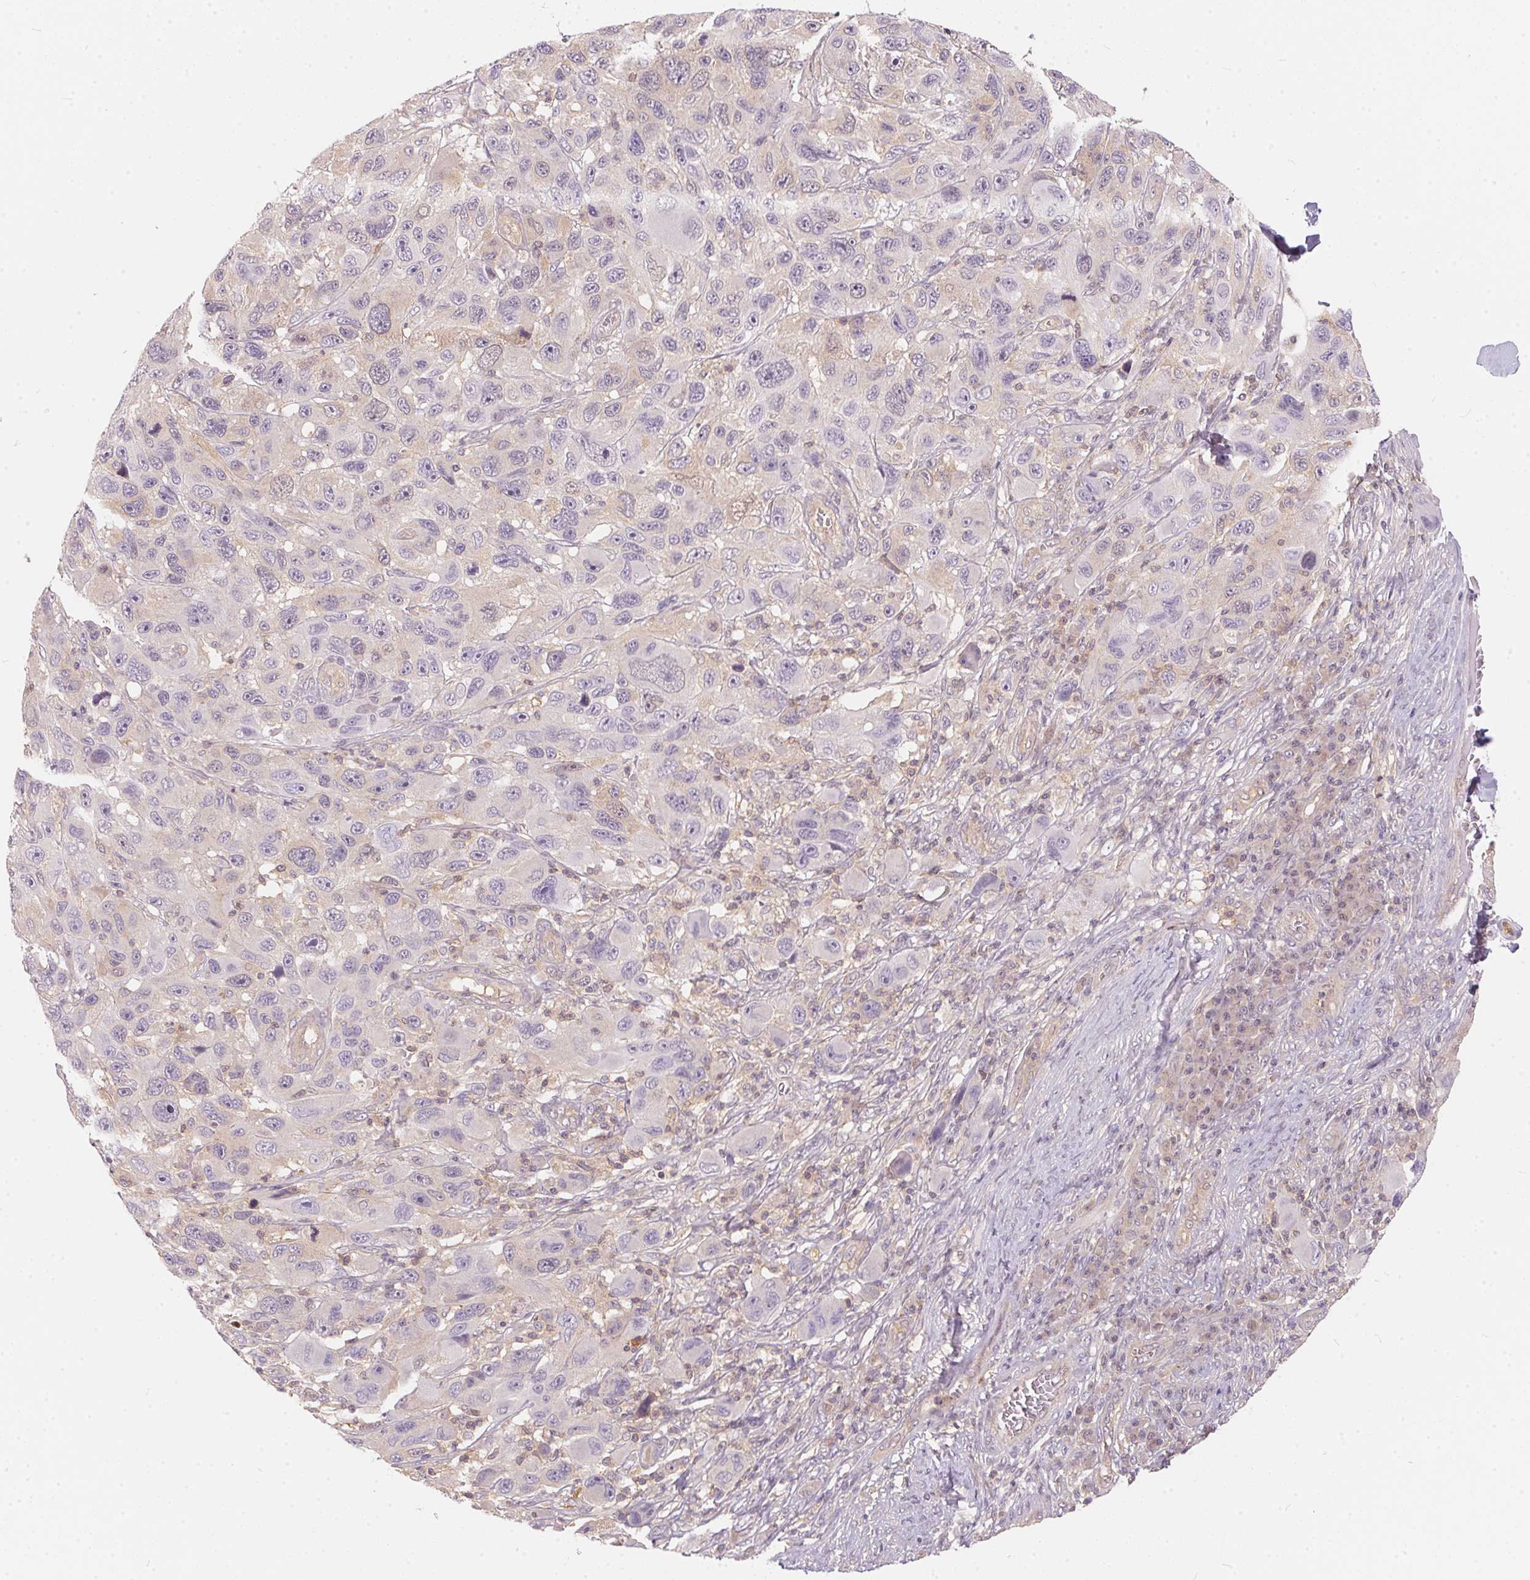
{"staining": {"intensity": "negative", "quantity": "none", "location": "none"}, "tissue": "melanoma", "cell_type": "Tumor cells", "image_type": "cancer", "snomed": [{"axis": "morphology", "description": "Malignant melanoma, NOS"}, {"axis": "topography", "description": "Skin"}], "caption": "Tumor cells are negative for brown protein staining in malignant melanoma.", "gene": "BLMH", "patient": {"sex": "male", "age": 53}}